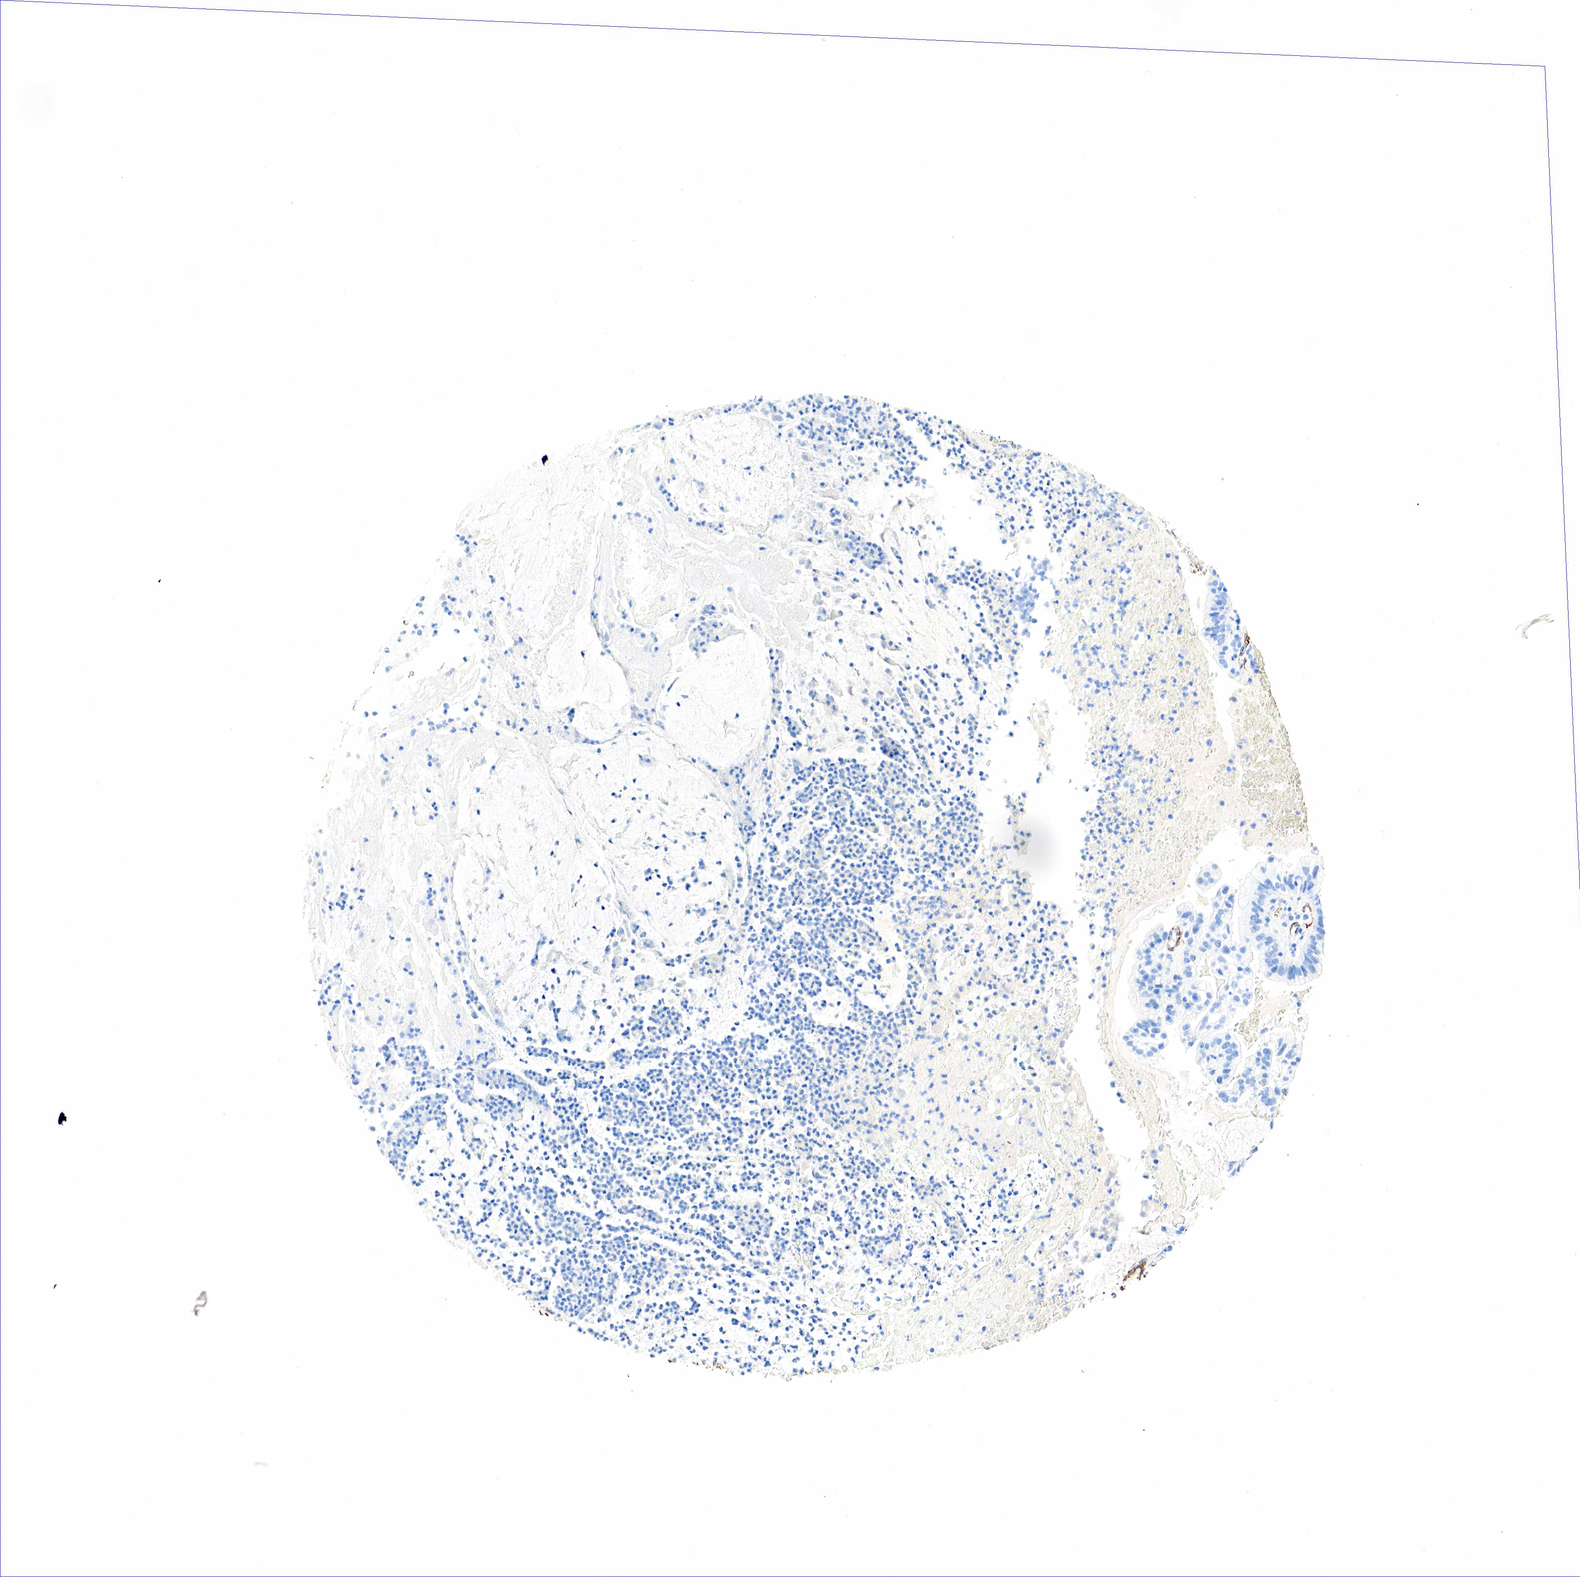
{"staining": {"intensity": "negative", "quantity": "none", "location": "none"}, "tissue": "cervical cancer", "cell_type": "Tumor cells", "image_type": "cancer", "snomed": [{"axis": "morphology", "description": "Adenocarcinoma, NOS"}, {"axis": "topography", "description": "Cervix"}], "caption": "The immunohistochemistry histopathology image has no significant staining in tumor cells of cervical cancer (adenocarcinoma) tissue.", "gene": "ACTA1", "patient": {"sex": "female", "age": 41}}